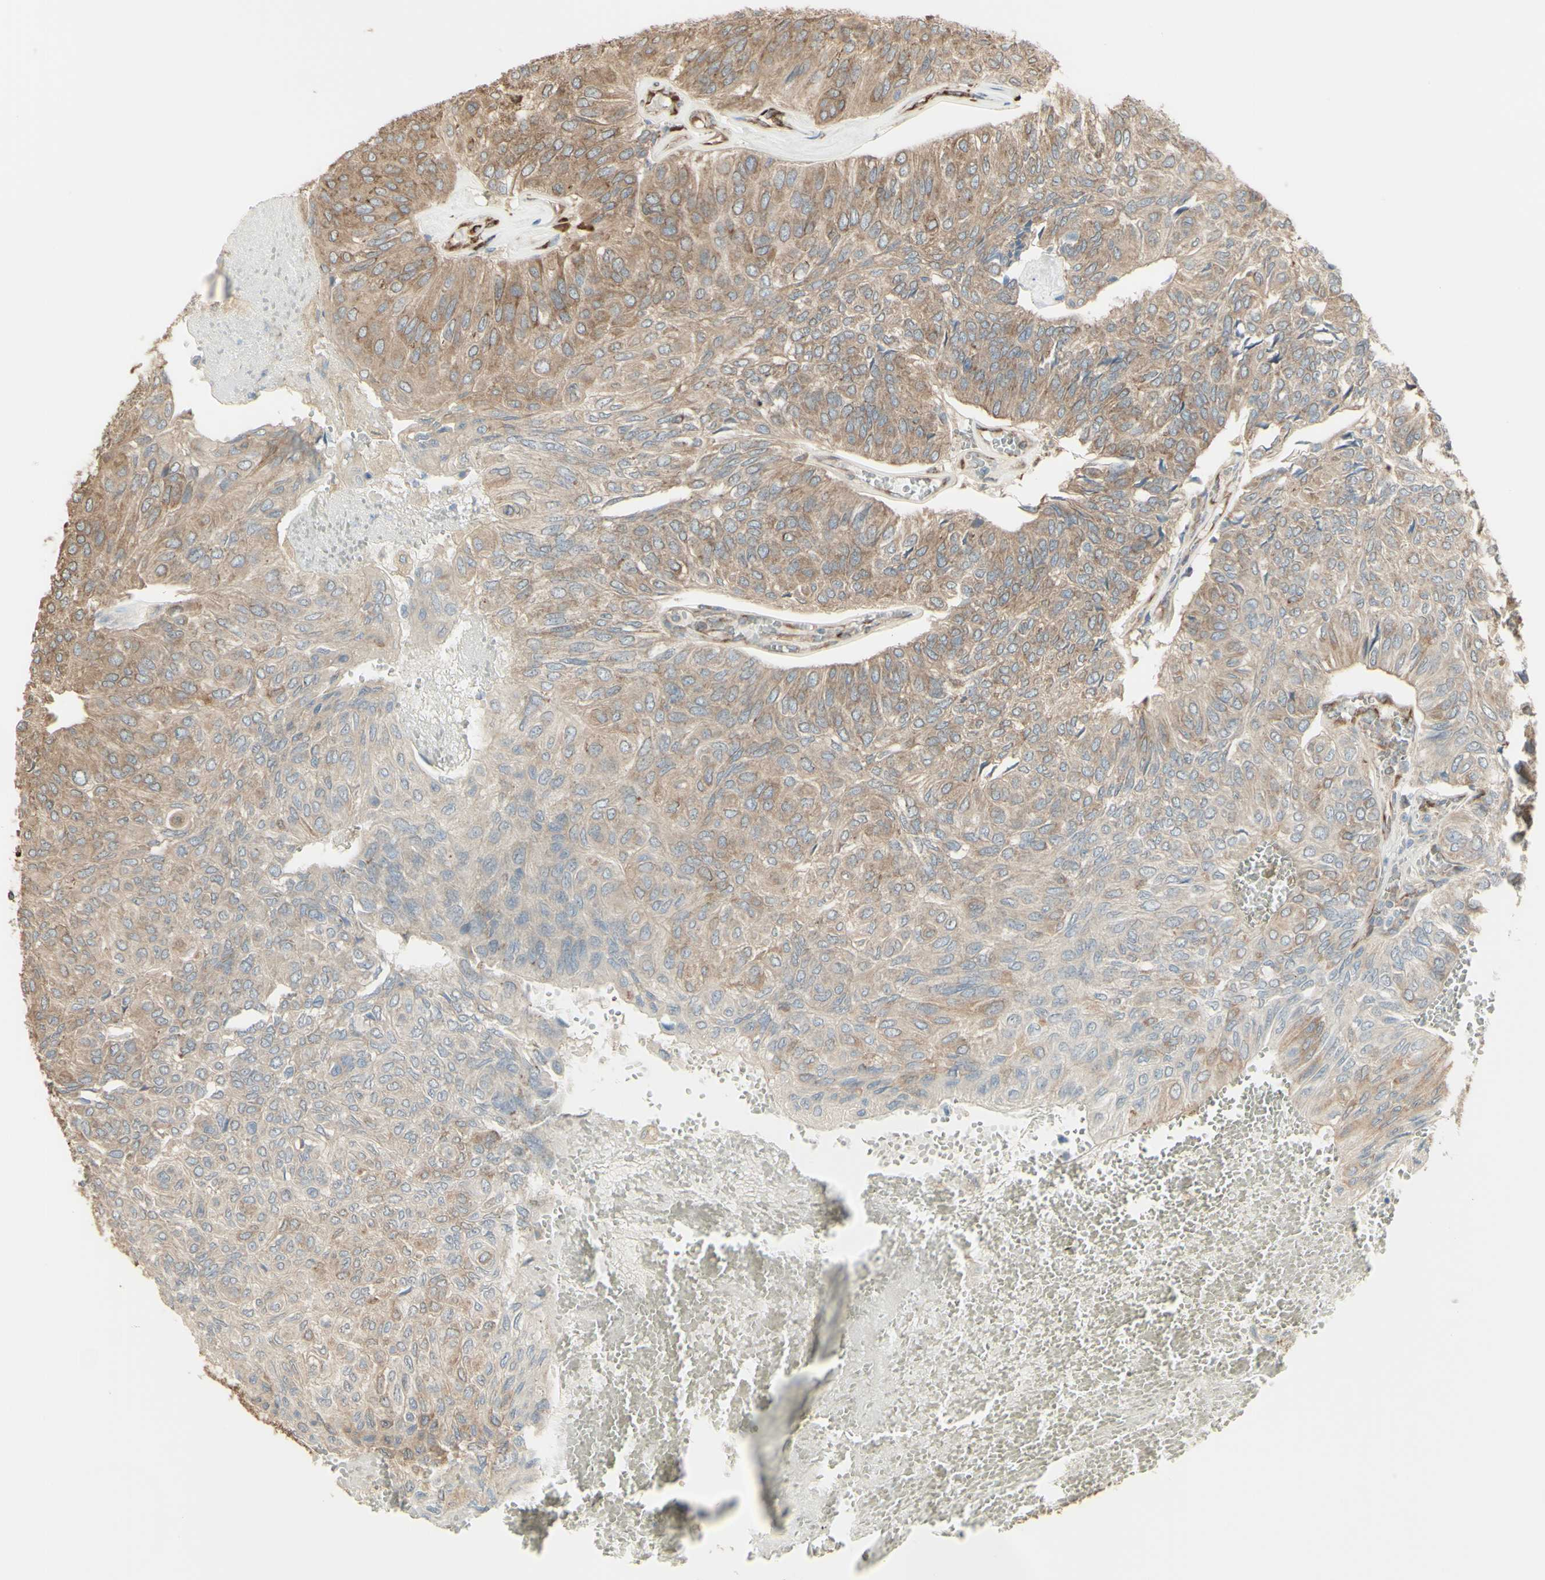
{"staining": {"intensity": "weak", "quantity": ">75%", "location": "cytoplasmic/membranous"}, "tissue": "urothelial cancer", "cell_type": "Tumor cells", "image_type": "cancer", "snomed": [{"axis": "morphology", "description": "Urothelial carcinoma, High grade"}, {"axis": "topography", "description": "Urinary bladder"}], "caption": "IHC micrograph of urothelial carcinoma (high-grade) stained for a protein (brown), which shows low levels of weak cytoplasmic/membranous positivity in about >75% of tumor cells.", "gene": "EEF1B2", "patient": {"sex": "male", "age": 66}}